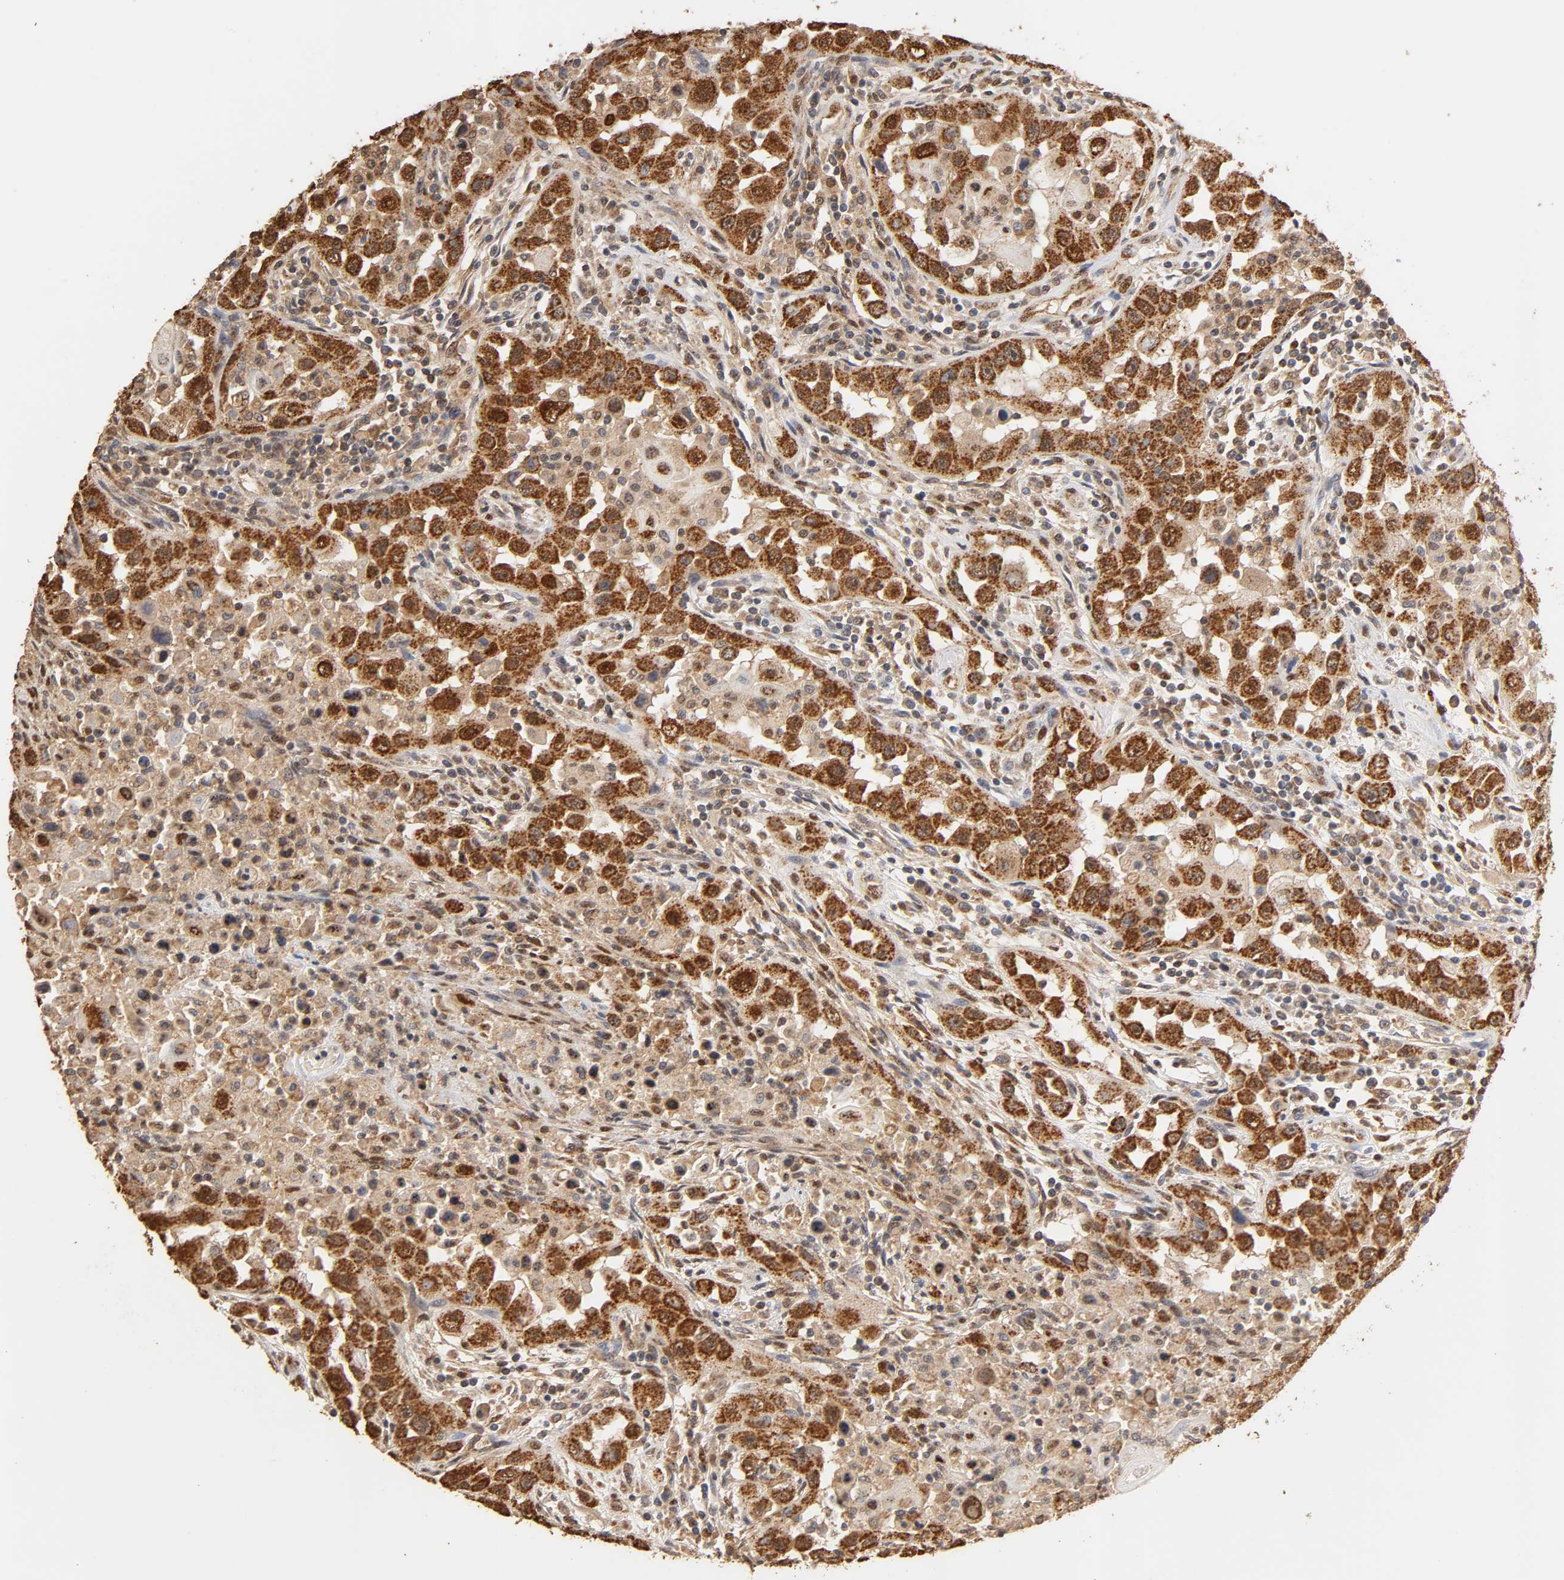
{"staining": {"intensity": "strong", "quantity": ">75%", "location": "cytoplasmic/membranous,nuclear"}, "tissue": "head and neck cancer", "cell_type": "Tumor cells", "image_type": "cancer", "snomed": [{"axis": "morphology", "description": "Carcinoma, NOS"}, {"axis": "topography", "description": "Head-Neck"}], "caption": "Immunohistochemistry (IHC) image of head and neck cancer stained for a protein (brown), which demonstrates high levels of strong cytoplasmic/membranous and nuclear positivity in about >75% of tumor cells.", "gene": "PKN1", "patient": {"sex": "male", "age": 87}}